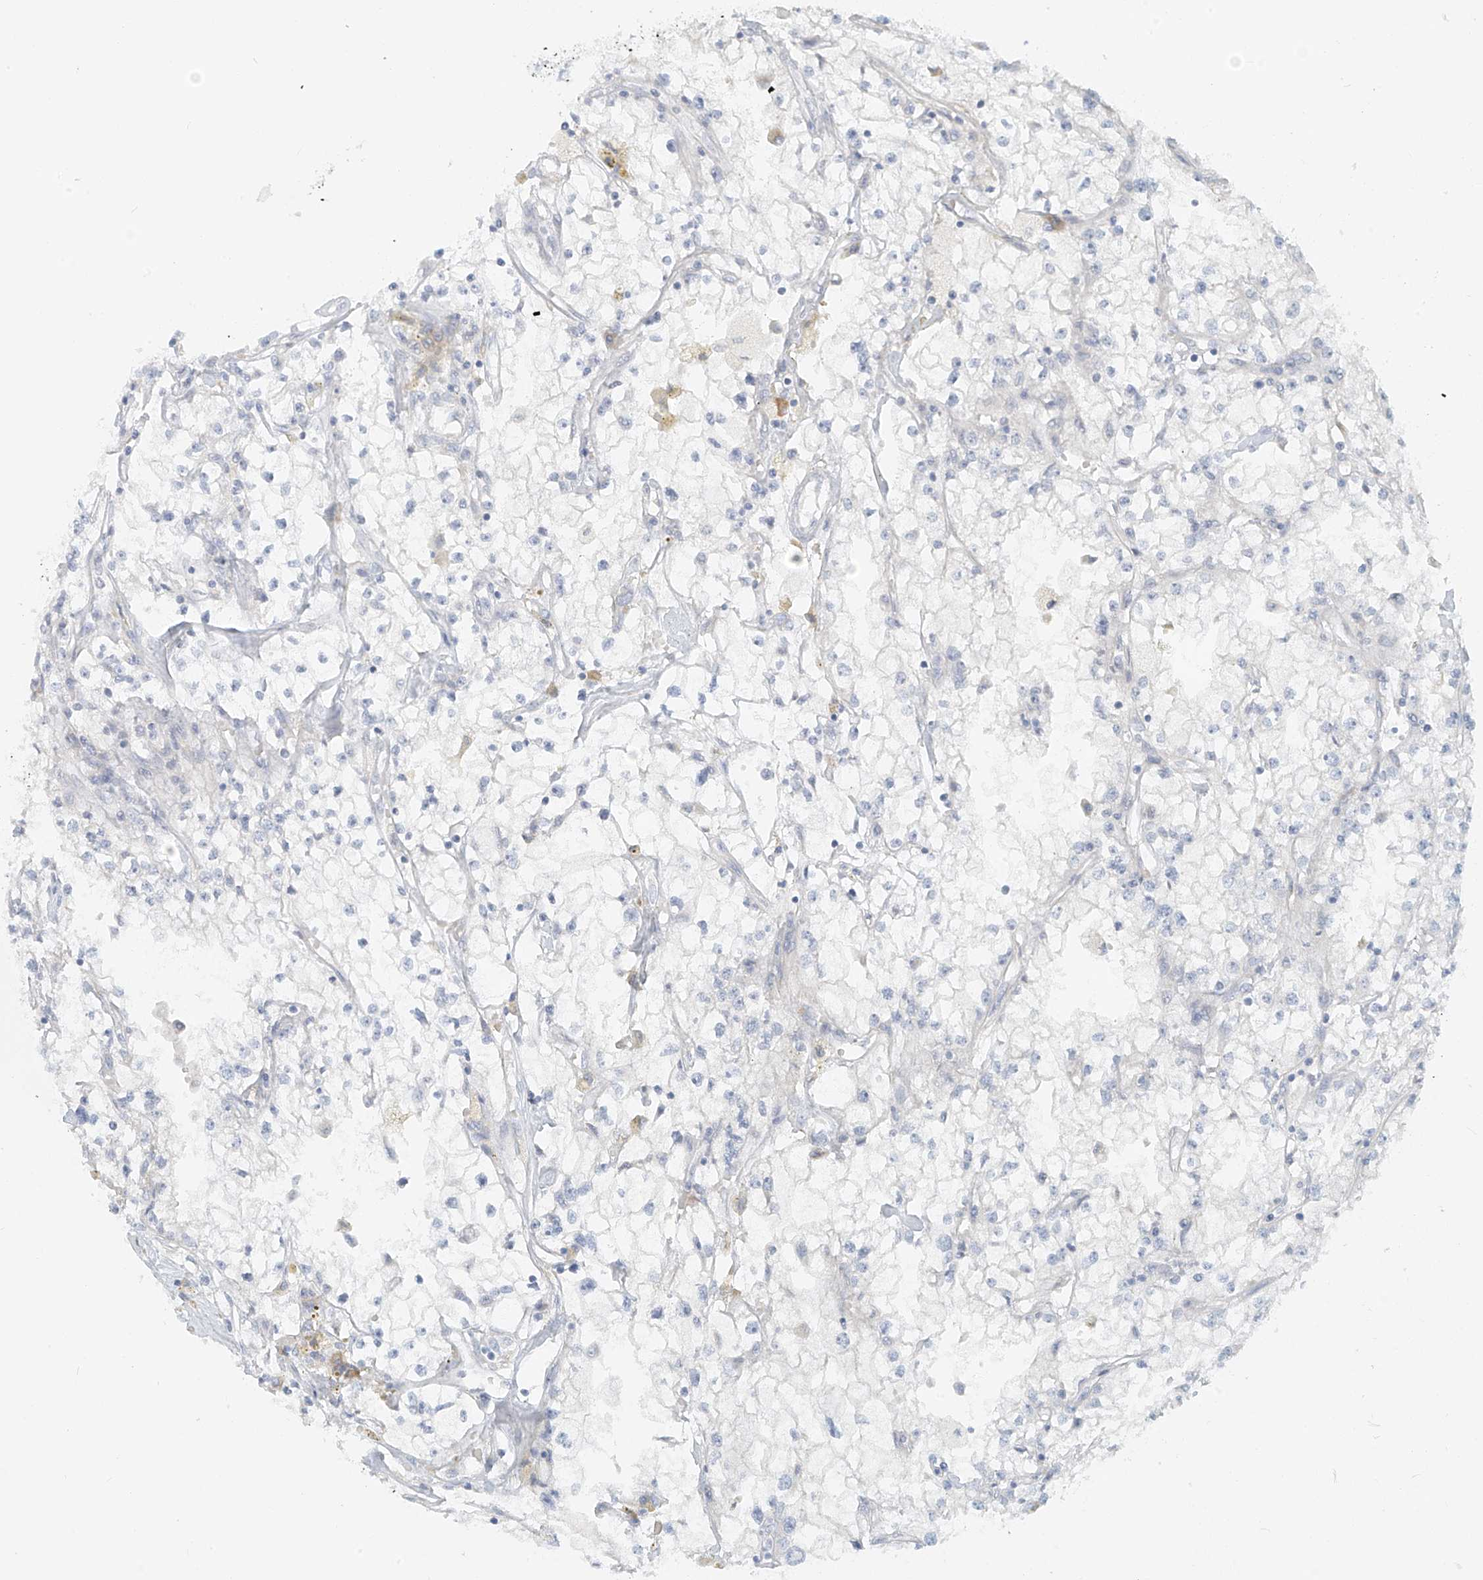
{"staining": {"intensity": "negative", "quantity": "none", "location": "none"}, "tissue": "renal cancer", "cell_type": "Tumor cells", "image_type": "cancer", "snomed": [{"axis": "morphology", "description": "Adenocarcinoma, NOS"}, {"axis": "topography", "description": "Kidney"}], "caption": "This is a image of immunohistochemistry (IHC) staining of renal cancer, which shows no staining in tumor cells. (DAB immunohistochemistry (IHC) visualized using brightfield microscopy, high magnification).", "gene": "UST", "patient": {"sex": "male", "age": 56}}